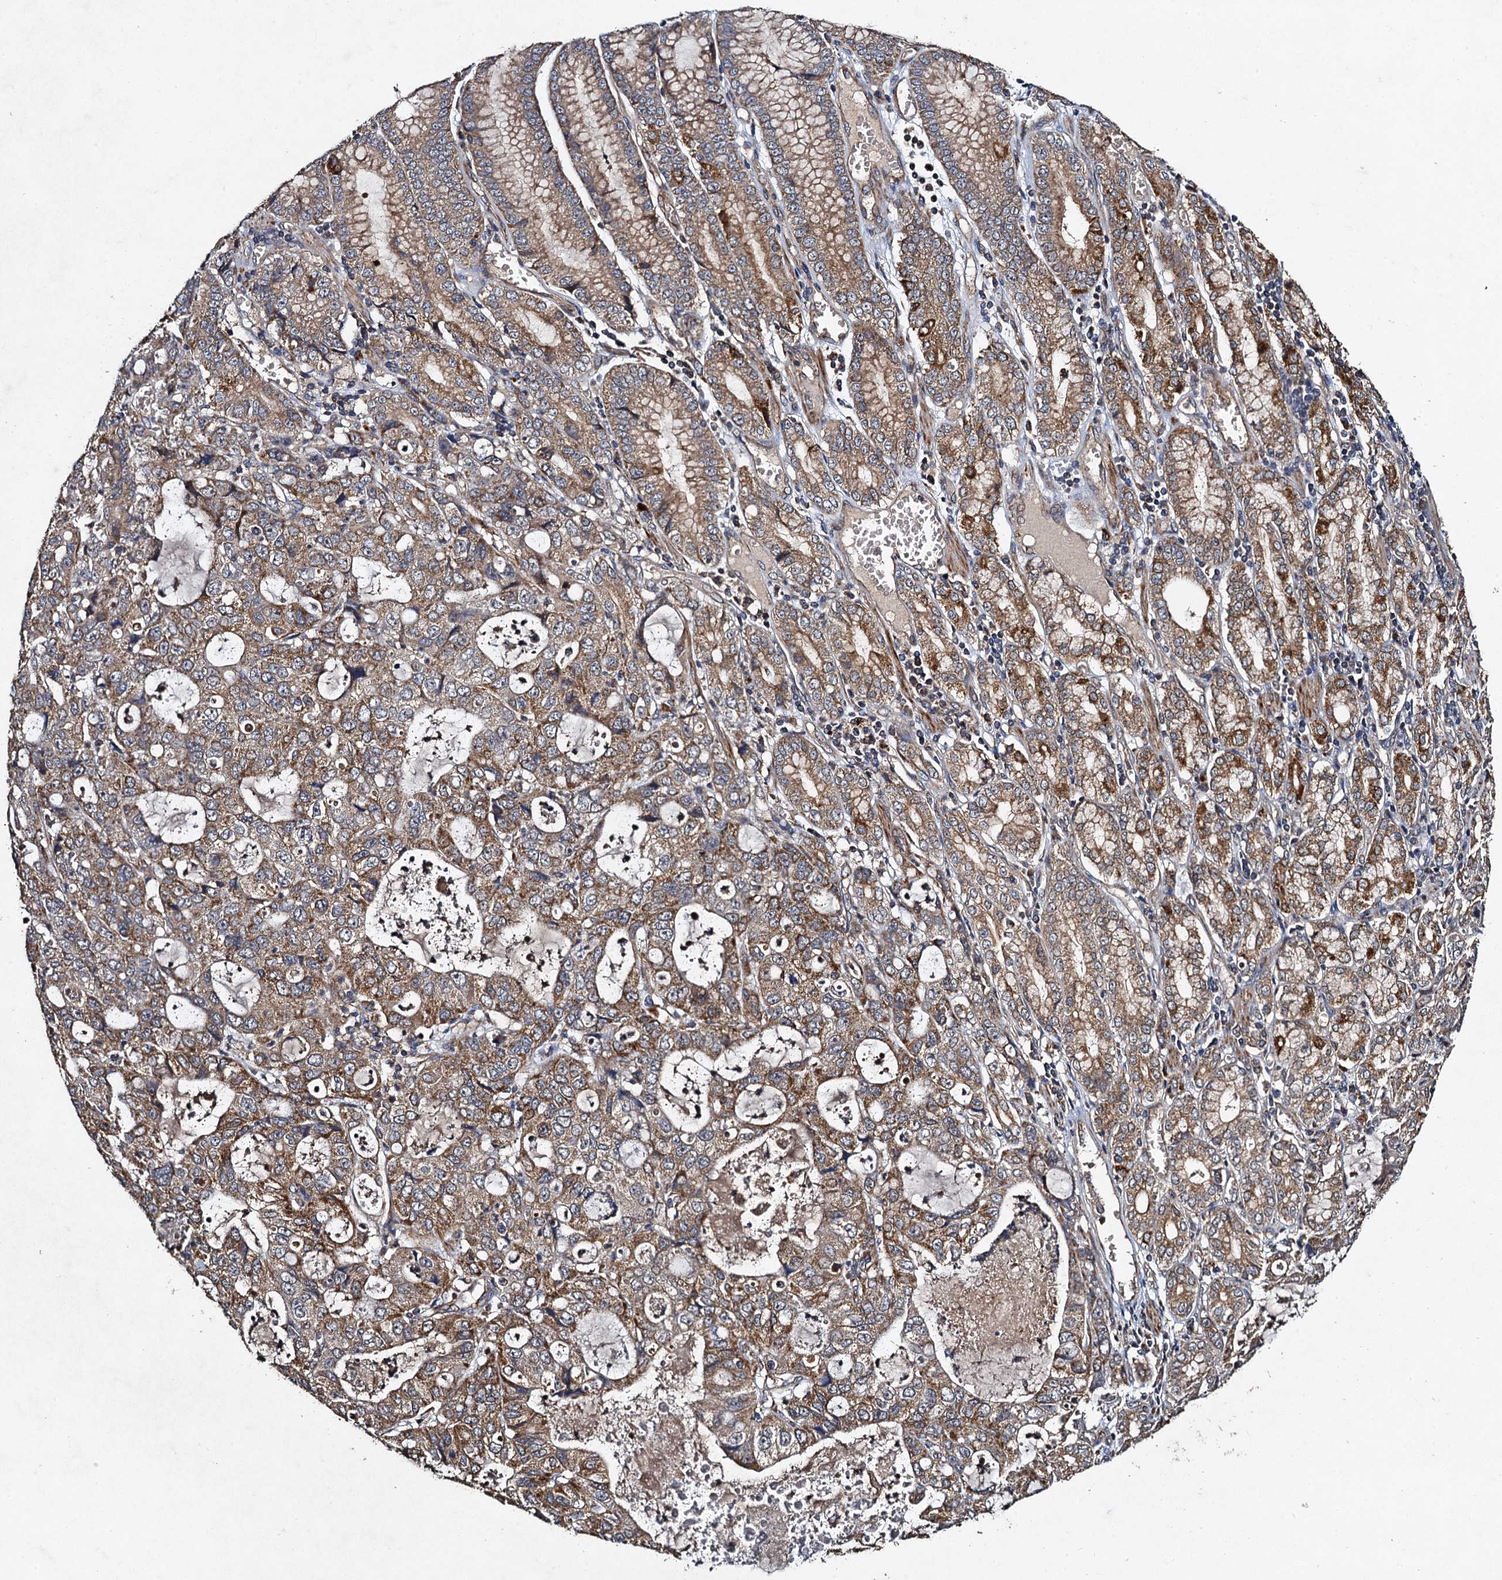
{"staining": {"intensity": "moderate", "quantity": ">75%", "location": "cytoplasmic/membranous"}, "tissue": "stomach cancer", "cell_type": "Tumor cells", "image_type": "cancer", "snomed": [{"axis": "morphology", "description": "Adenocarcinoma, NOS"}, {"axis": "topography", "description": "Stomach, upper"}], "caption": "IHC staining of stomach cancer (adenocarcinoma), which displays medium levels of moderate cytoplasmic/membranous expression in about >75% of tumor cells indicating moderate cytoplasmic/membranous protein expression. The staining was performed using DAB (3,3'-diaminobenzidine) (brown) for protein detection and nuclei were counterstained in hematoxylin (blue).", "gene": "NDUFA13", "patient": {"sex": "female", "age": 52}}